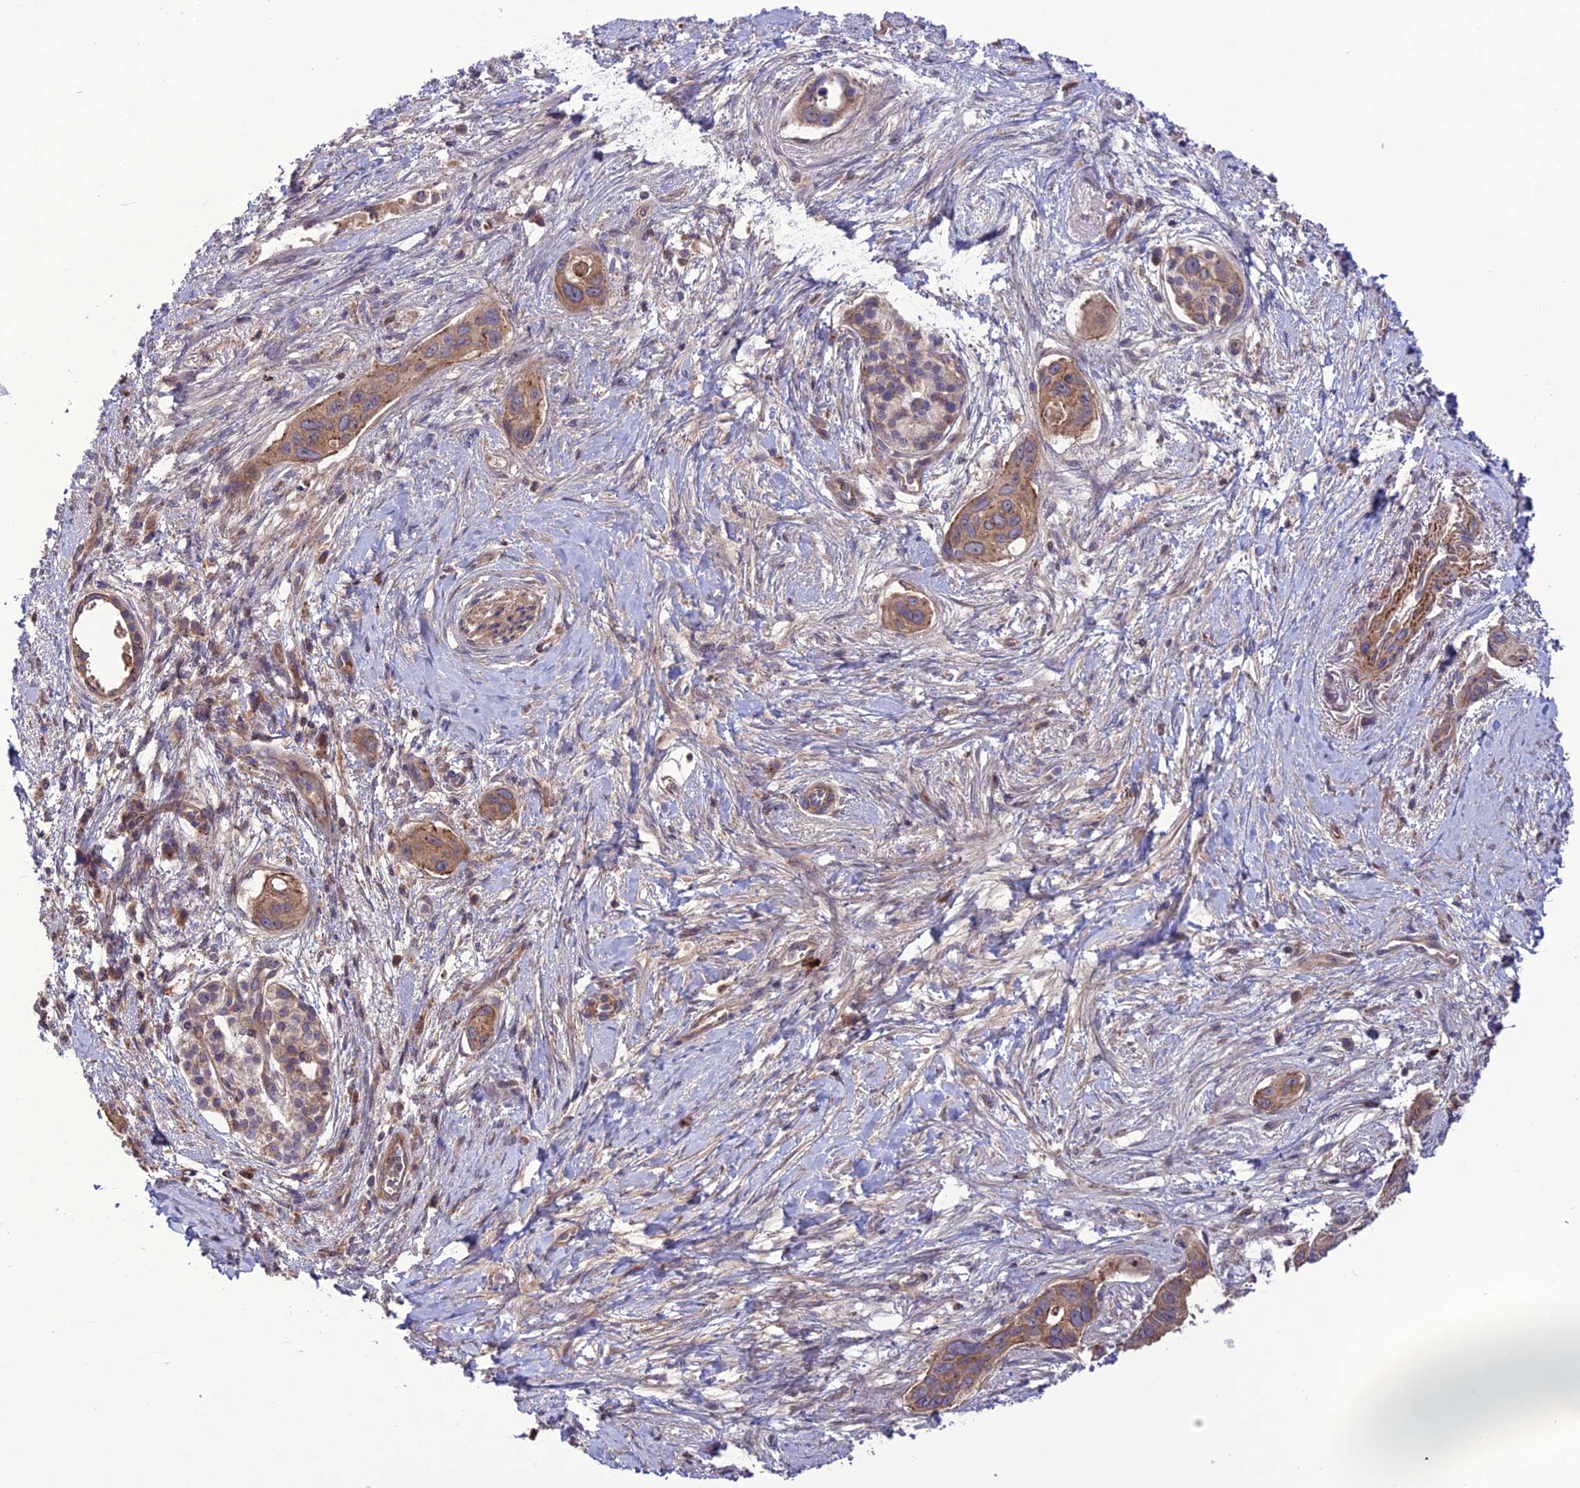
{"staining": {"intensity": "moderate", "quantity": ">75%", "location": "cytoplasmic/membranous"}, "tissue": "pancreatic cancer", "cell_type": "Tumor cells", "image_type": "cancer", "snomed": [{"axis": "morphology", "description": "Adenocarcinoma, NOS"}, {"axis": "topography", "description": "Pancreas"}], "caption": "Protein expression analysis of pancreatic cancer displays moderate cytoplasmic/membranous positivity in approximately >75% of tumor cells.", "gene": "PPIL3", "patient": {"sex": "male", "age": 72}}